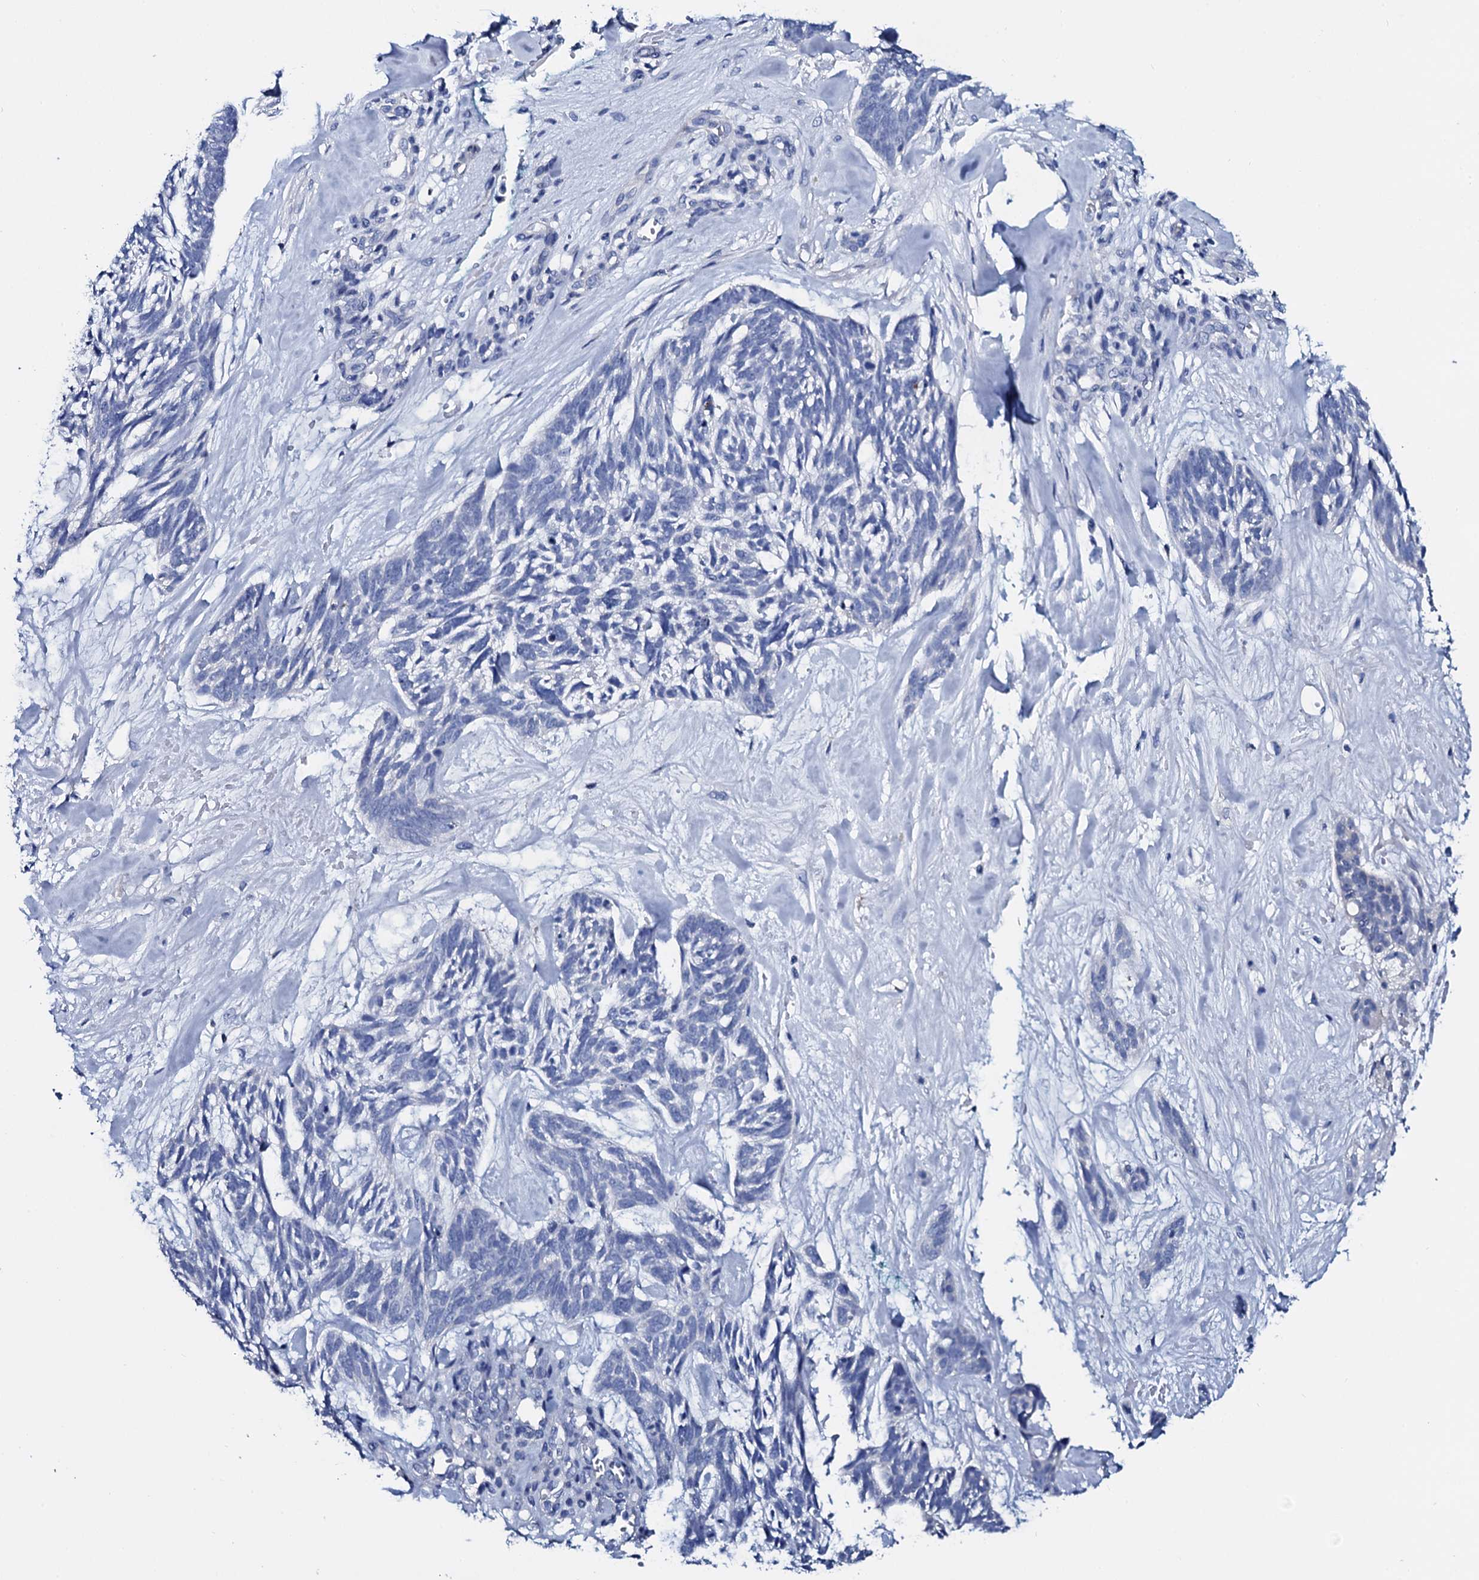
{"staining": {"intensity": "negative", "quantity": "none", "location": "none"}, "tissue": "skin cancer", "cell_type": "Tumor cells", "image_type": "cancer", "snomed": [{"axis": "morphology", "description": "Basal cell carcinoma"}, {"axis": "topography", "description": "Skin"}], "caption": "An immunohistochemistry (IHC) image of basal cell carcinoma (skin) is shown. There is no staining in tumor cells of basal cell carcinoma (skin).", "gene": "GYS2", "patient": {"sex": "male", "age": 88}}